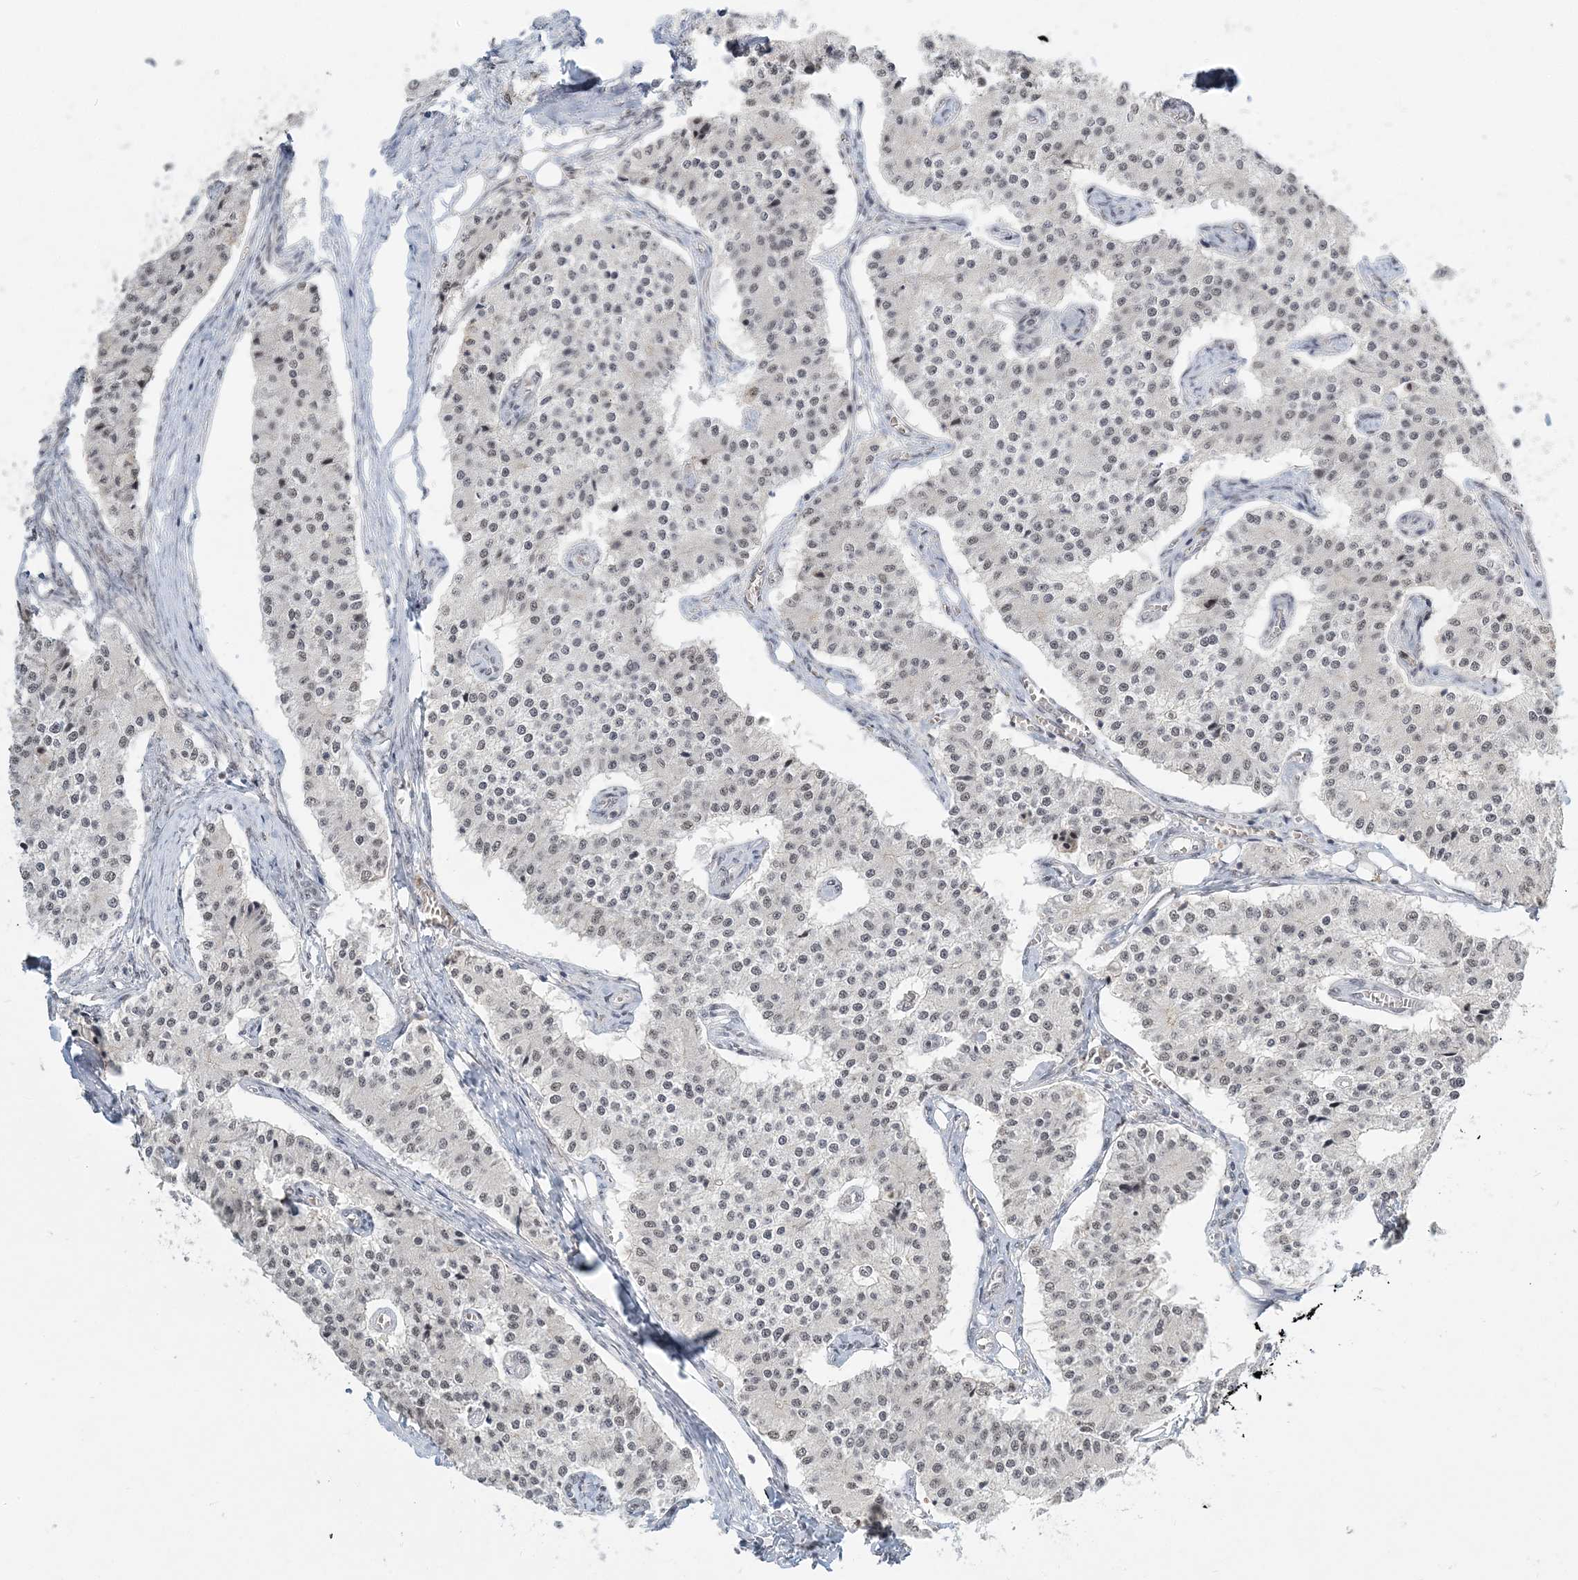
{"staining": {"intensity": "weak", "quantity": "25%-75%", "location": "nuclear"}, "tissue": "carcinoid", "cell_type": "Tumor cells", "image_type": "cancer", "snomed": [{"axis": "morphology", "description": "Carcinoid, malignant, NOS"}, {"axis": "topography", "description": "Colon"}], "caption": "Immunohistochemical staining of malignant carcinoid demonstrates low levels of weak nuclear protein positivity in about 25%-75% of tumor cells. (Stains: DAB (3,3'-diaminobenzidine) in brown, nuclei in blue, Microscopy: brightfield microscopy at high magnification).", "gene": "PLRG1", "patient": {"sex": "female", "age": 52}}